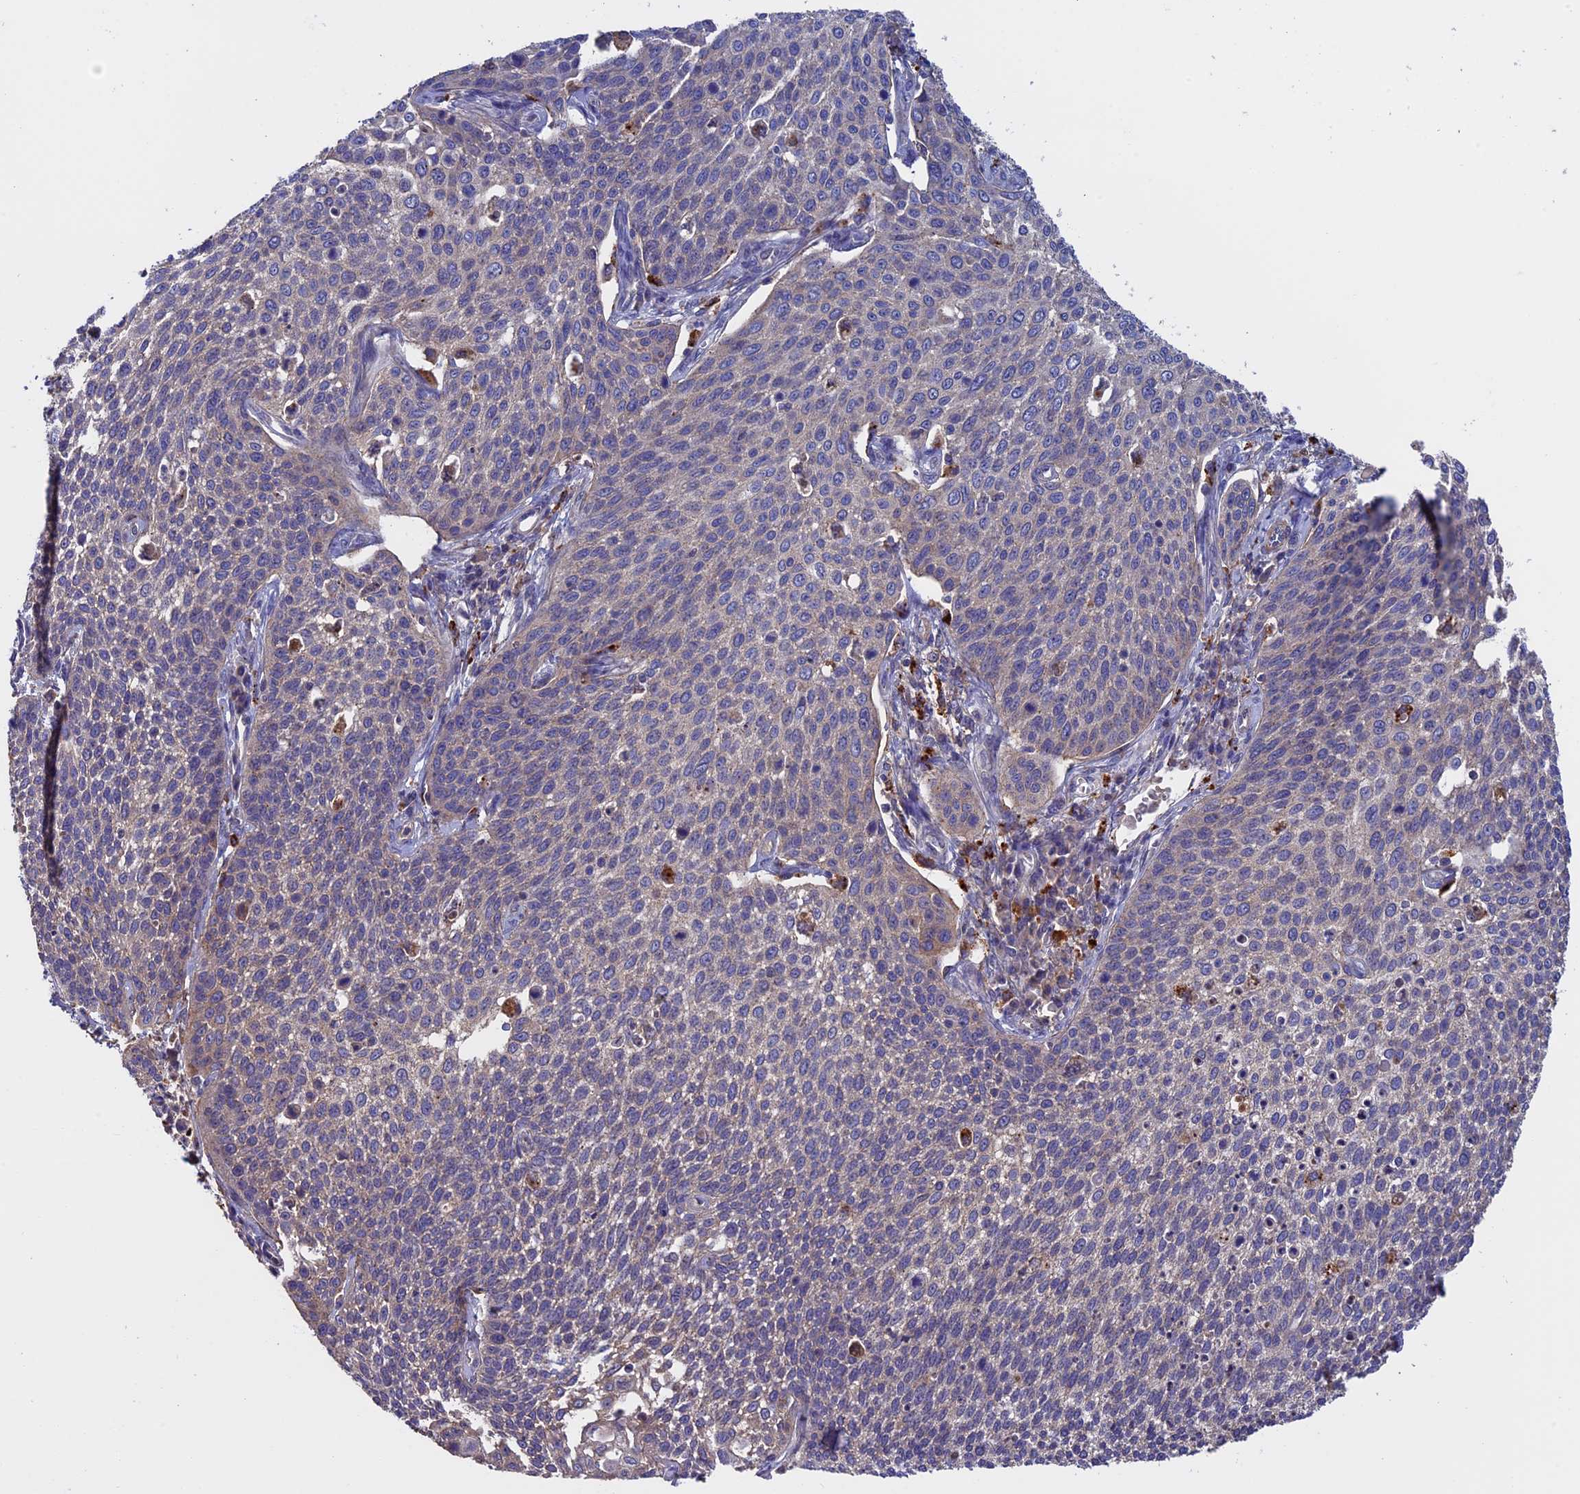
{"staining": {"intensity": "negative", "quantity": "none", "location": "none"}, "tissue": "cervical cancer", "cell_type": "Tumor cells", "image_type": "cancer", "snomed": [{"axis": "morphology", "description": "Squamous cell carcinoma, NOS"}, {"axis": "topography", "description": "Cervix"}], "caption": "This is an immunohistochemistry (IHC) histopathology image of cervical cancer (squamous cell carcinoma). There is no staining in tumor cells.", "gene": "SLC9A5", "patient": {"sex": "female", "age": 34}}